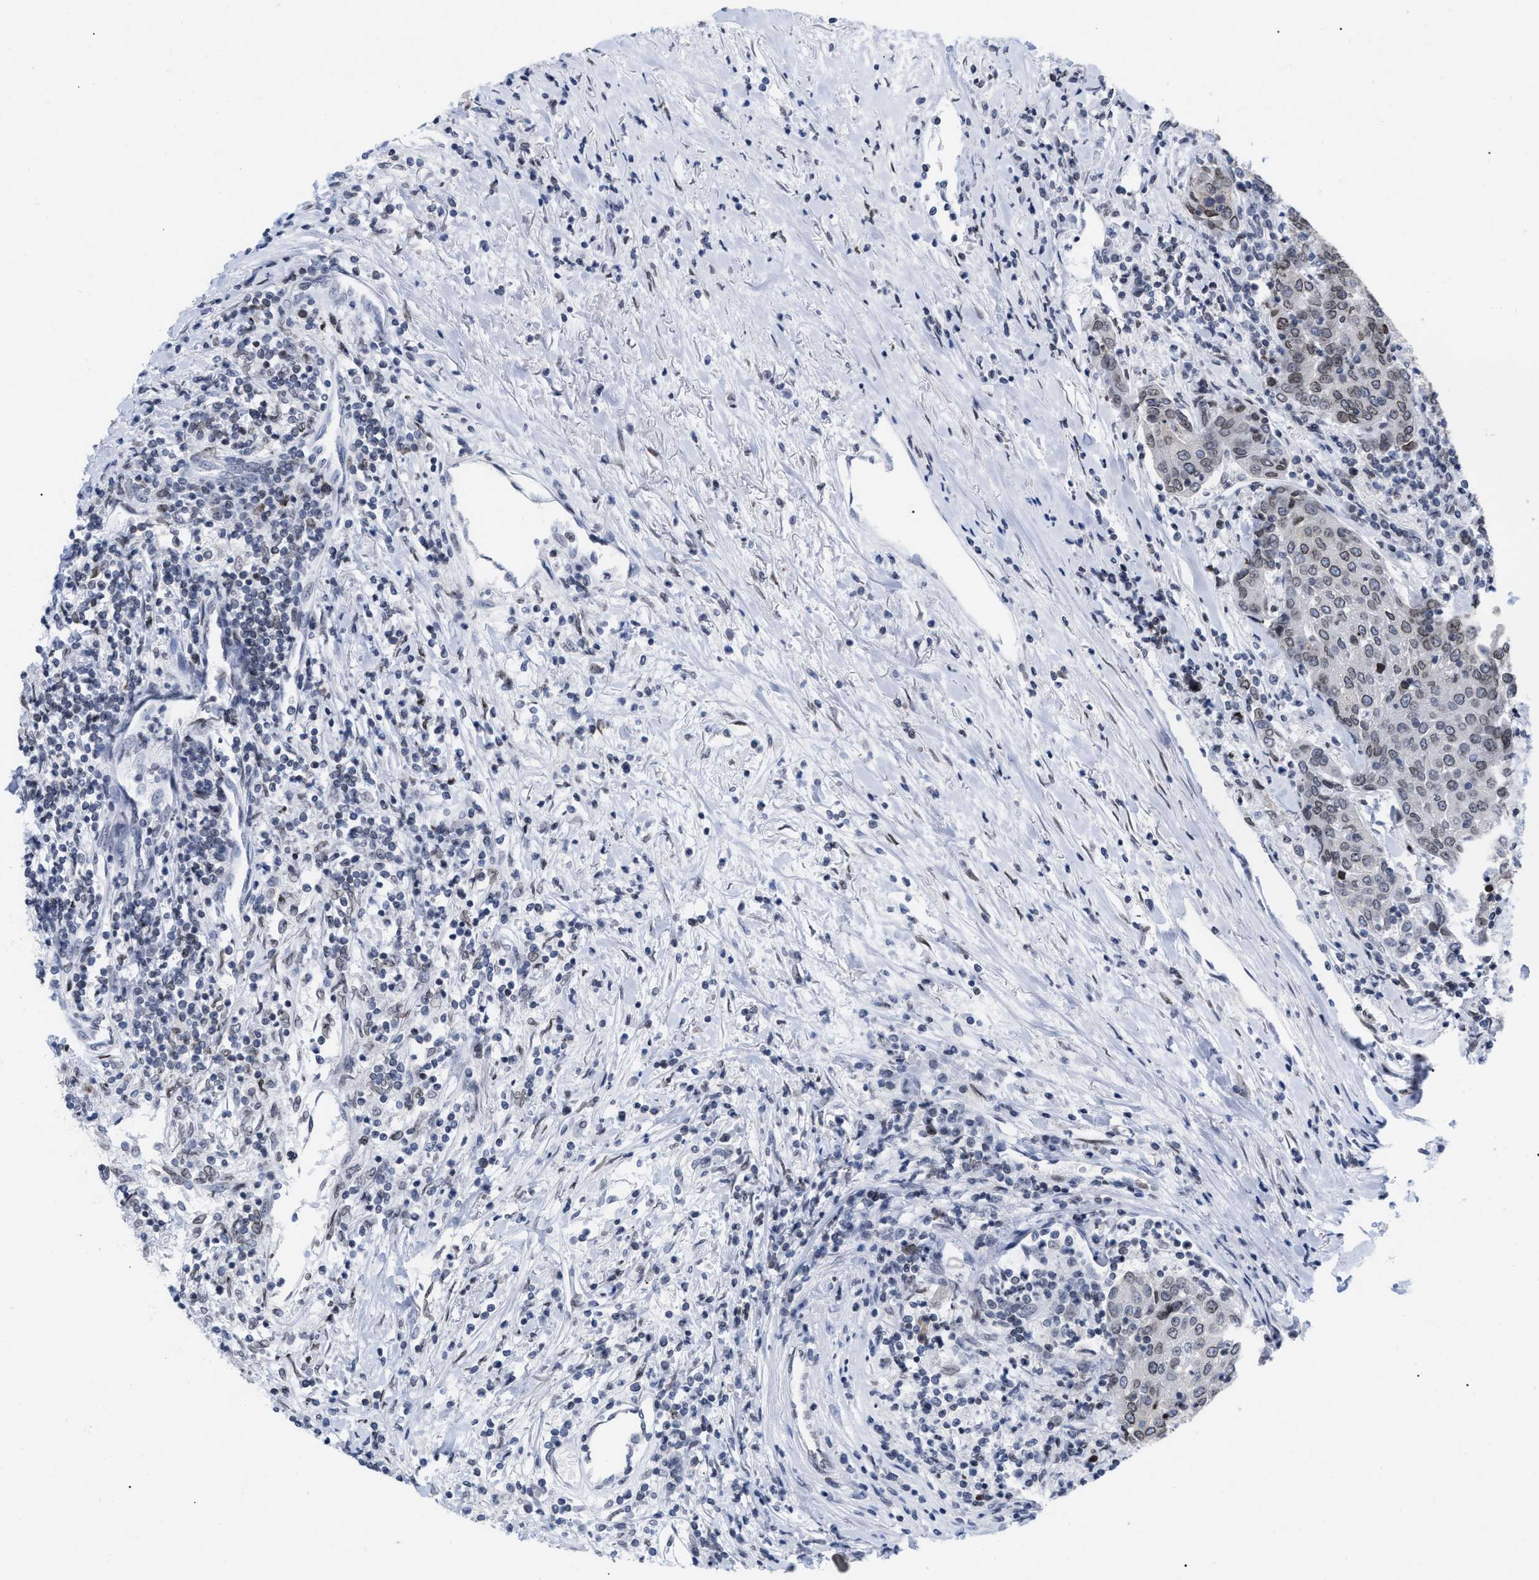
{"staining": {"intensity": "moderate", "quantity": "25%-75%", "location": "cytoplasmic/membranous,nuclear"}, "tissue": "urothelial cancer", "cell_type": "Tumor cells", "image_type": "cancer", "snomed": [{"axis": "morphology", "description": "Urothelial carcinoma, High grade"}, {"axis": "topography", "description": "Urinary bladder"}], "caption": "A micrograph of high-grade urothelial carcinoma stained for a protein exhibits moderate cytoplasmic/membranous and nuclear brown staining in tumor cells.", "gene": "TPR", "patient": {"sex": "female", "age": 85}}